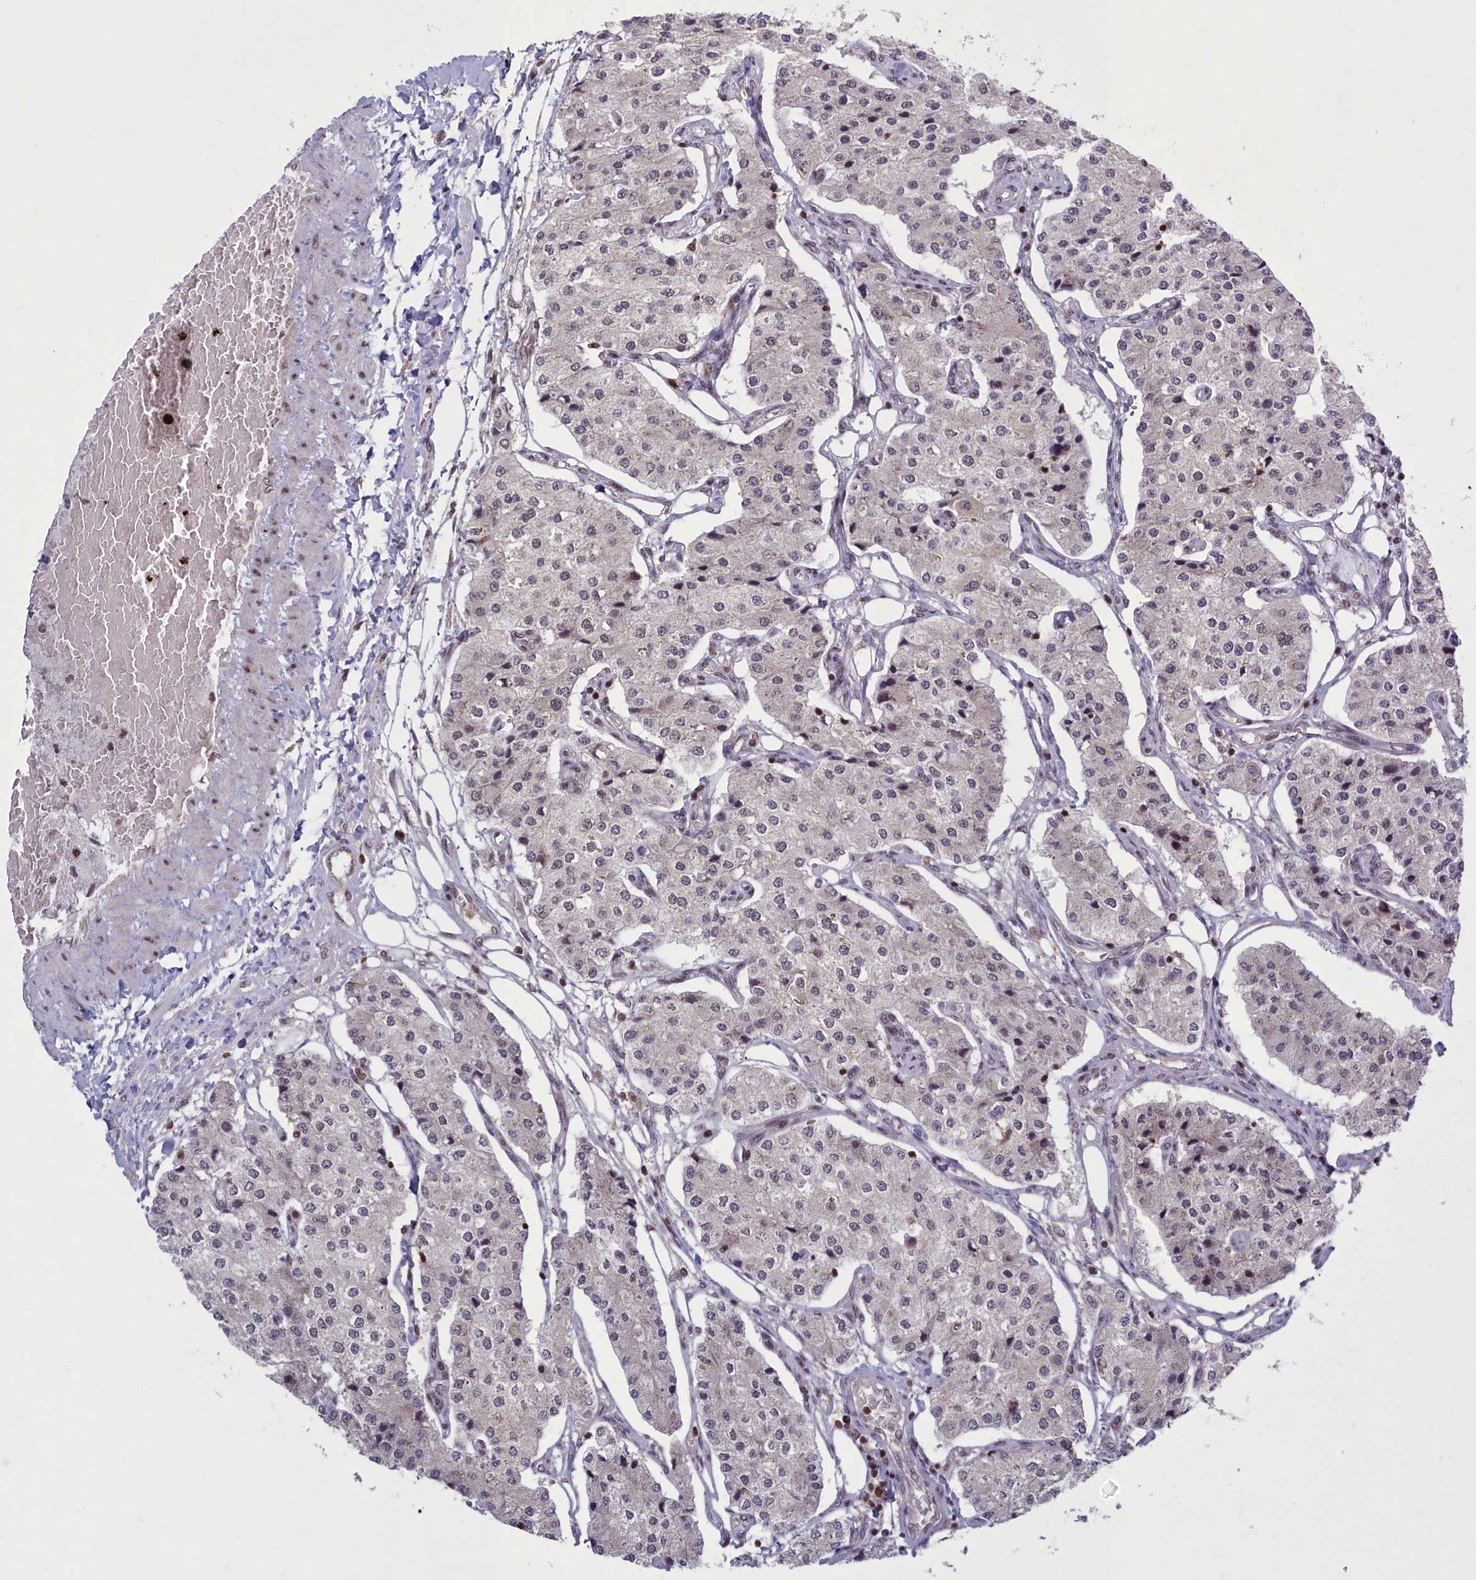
{"staining": {"intensity": "weak", "quantity": "25%-75%", "location": "nuclear"}, "tissue": "carcinoid", "cell_type": "Tumor cells", "image_type": "cancer", "snomed": [{"axis": "morphology", "description": "Carcinoid, malignant, NOS"}, {"axis": "topography", "description": "Colon"}], "caption": "Protein expression analysis of carcinoid shows weak nuclear staining in about 25%-75% of tumor cells. (Stains: DAB in brown, nuclei in blue, Microscopy: brightfield microscopy at high magnification).", "gene": "GMEB1", "patient": {"sex": "female", "age": 52}}